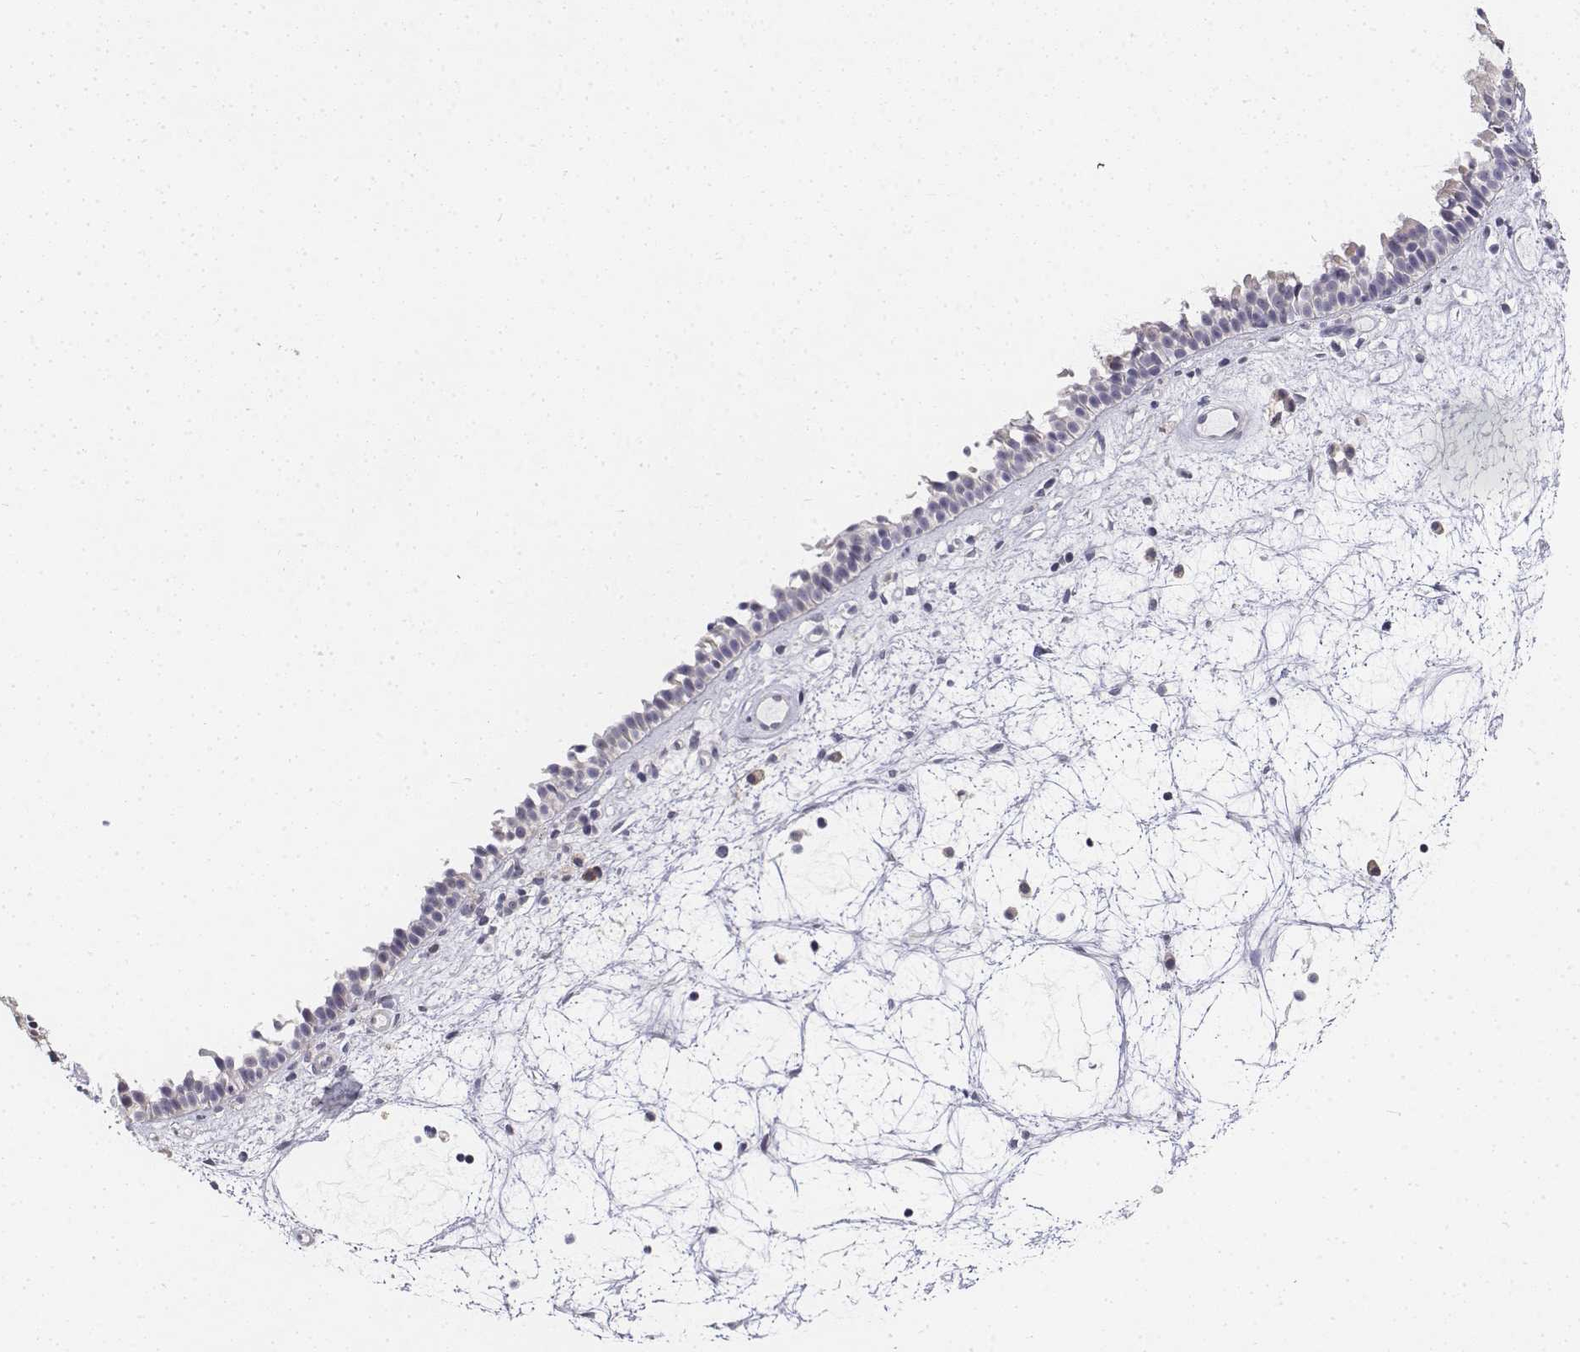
{"staining": {"intensity": "negative", "quantity": "none", "location": "none"}, "tissue": "nasopharynx", "cell_type": "Respiratory epithelial cells", "image_type": "normal", "snomed": [{"axis": "morphology", "description": "Normal tissue, NOS"}, {"axis": "topography", "description": "Nasopharynx"}], "caption": "A high-resolution micrograph shows immunohistochemistry staining of normal nasopharynx, which displays no significant positivity in respiratory epithelial cells. (Brightfield microscopy of DAB immunohistochemistry (IHC) at high magnification).", "gene": "PENK", "patient": {"sex": "male", "age": 69}}